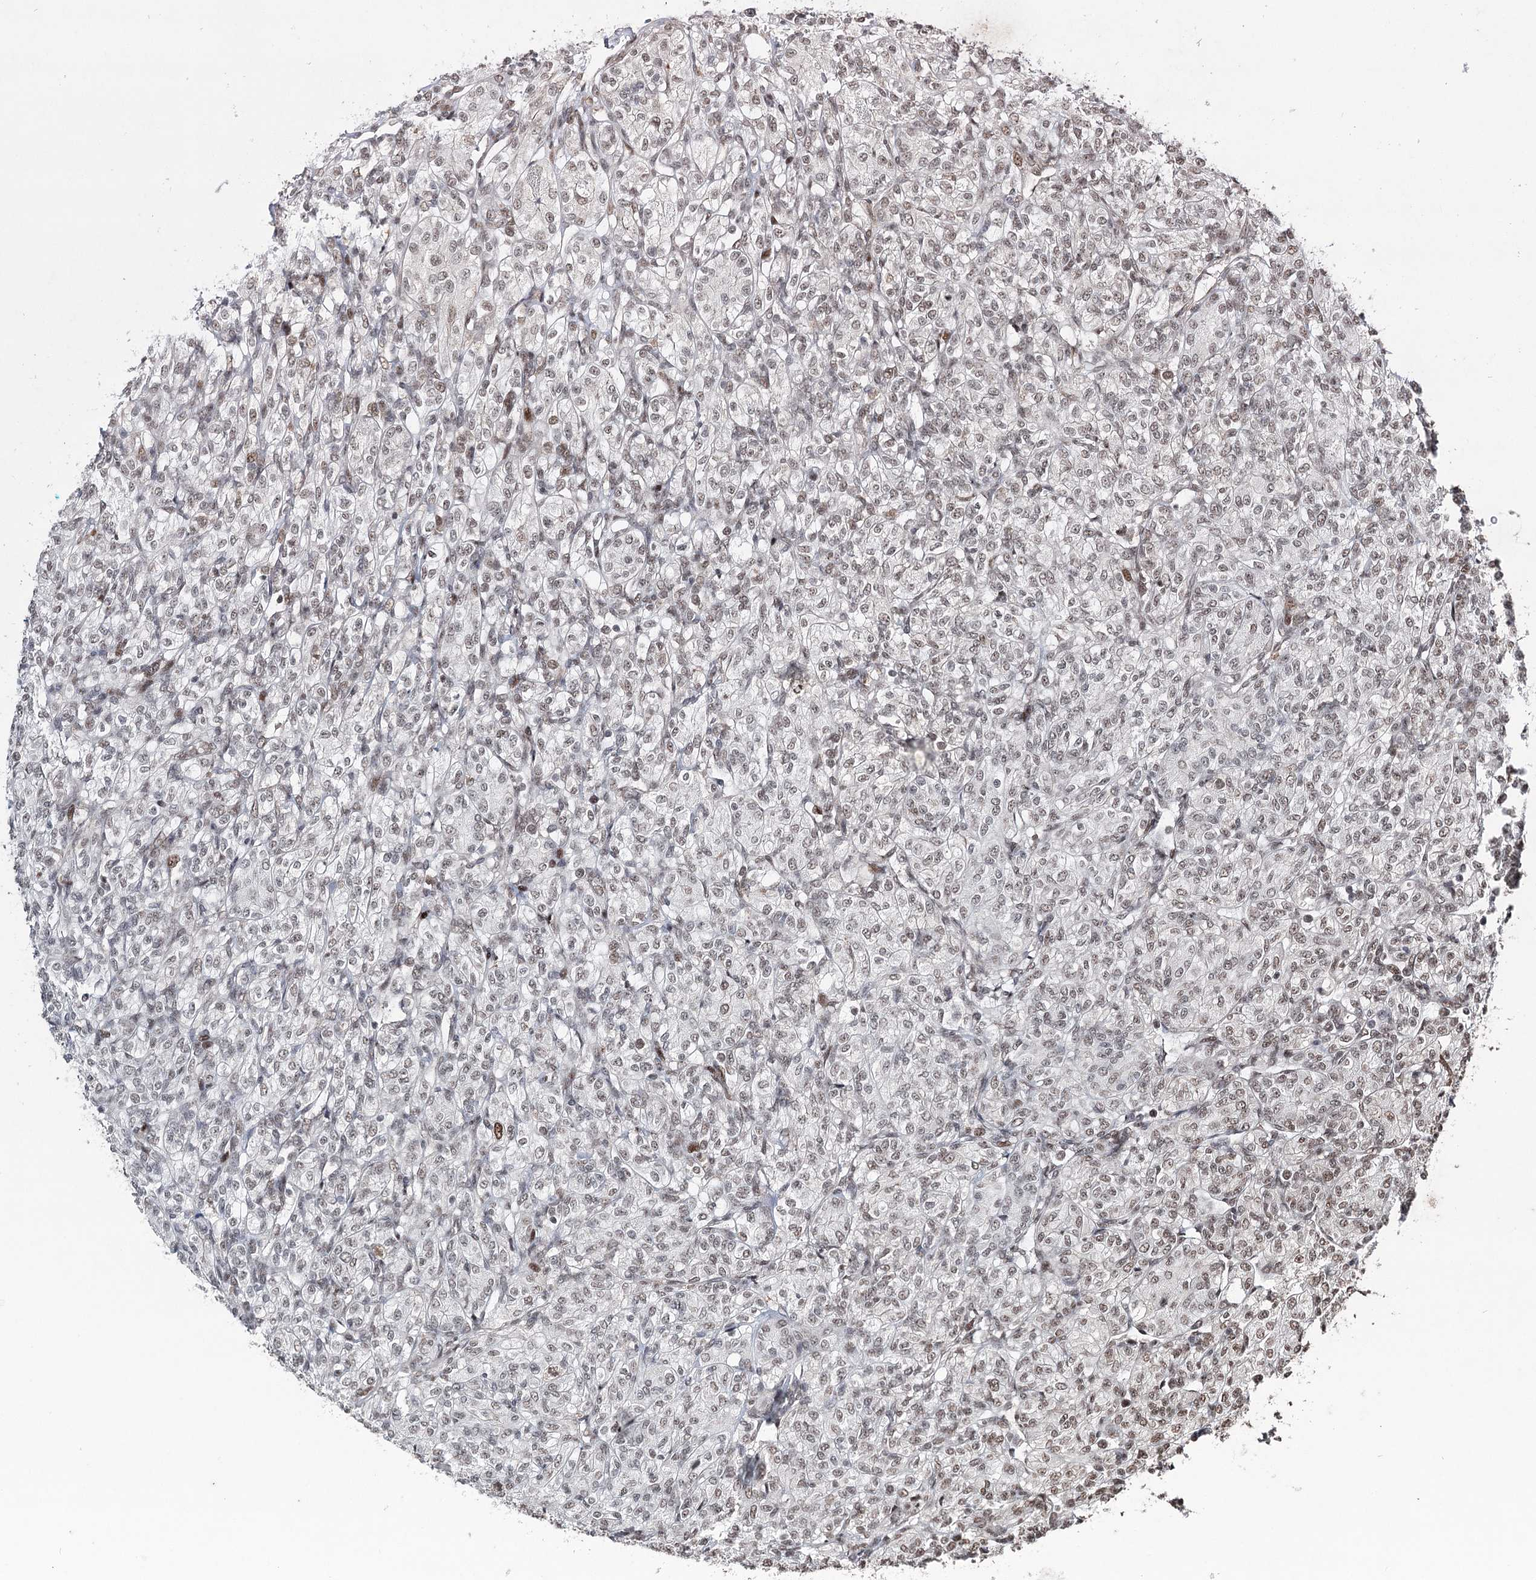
{"staining": {"intensity": "weak", "quantity": "<25%", "location": "nuclear"}, "tissue": "renal cancer", "cell_type": "Tumor cells", "image_type": "cancer", "snomed": [{"axis": "morphology", "description": "Adenocarcinoma, NOS"}, {"axis": "topography", "description": "Kidney"}], "caption": "Renal cancer (adenocarcinoma) was stained to show a protein in brown. There is no significant expression in tumor cells.", "gene": "PDCD4", "patient": {"sex": "male", "age": 77}}